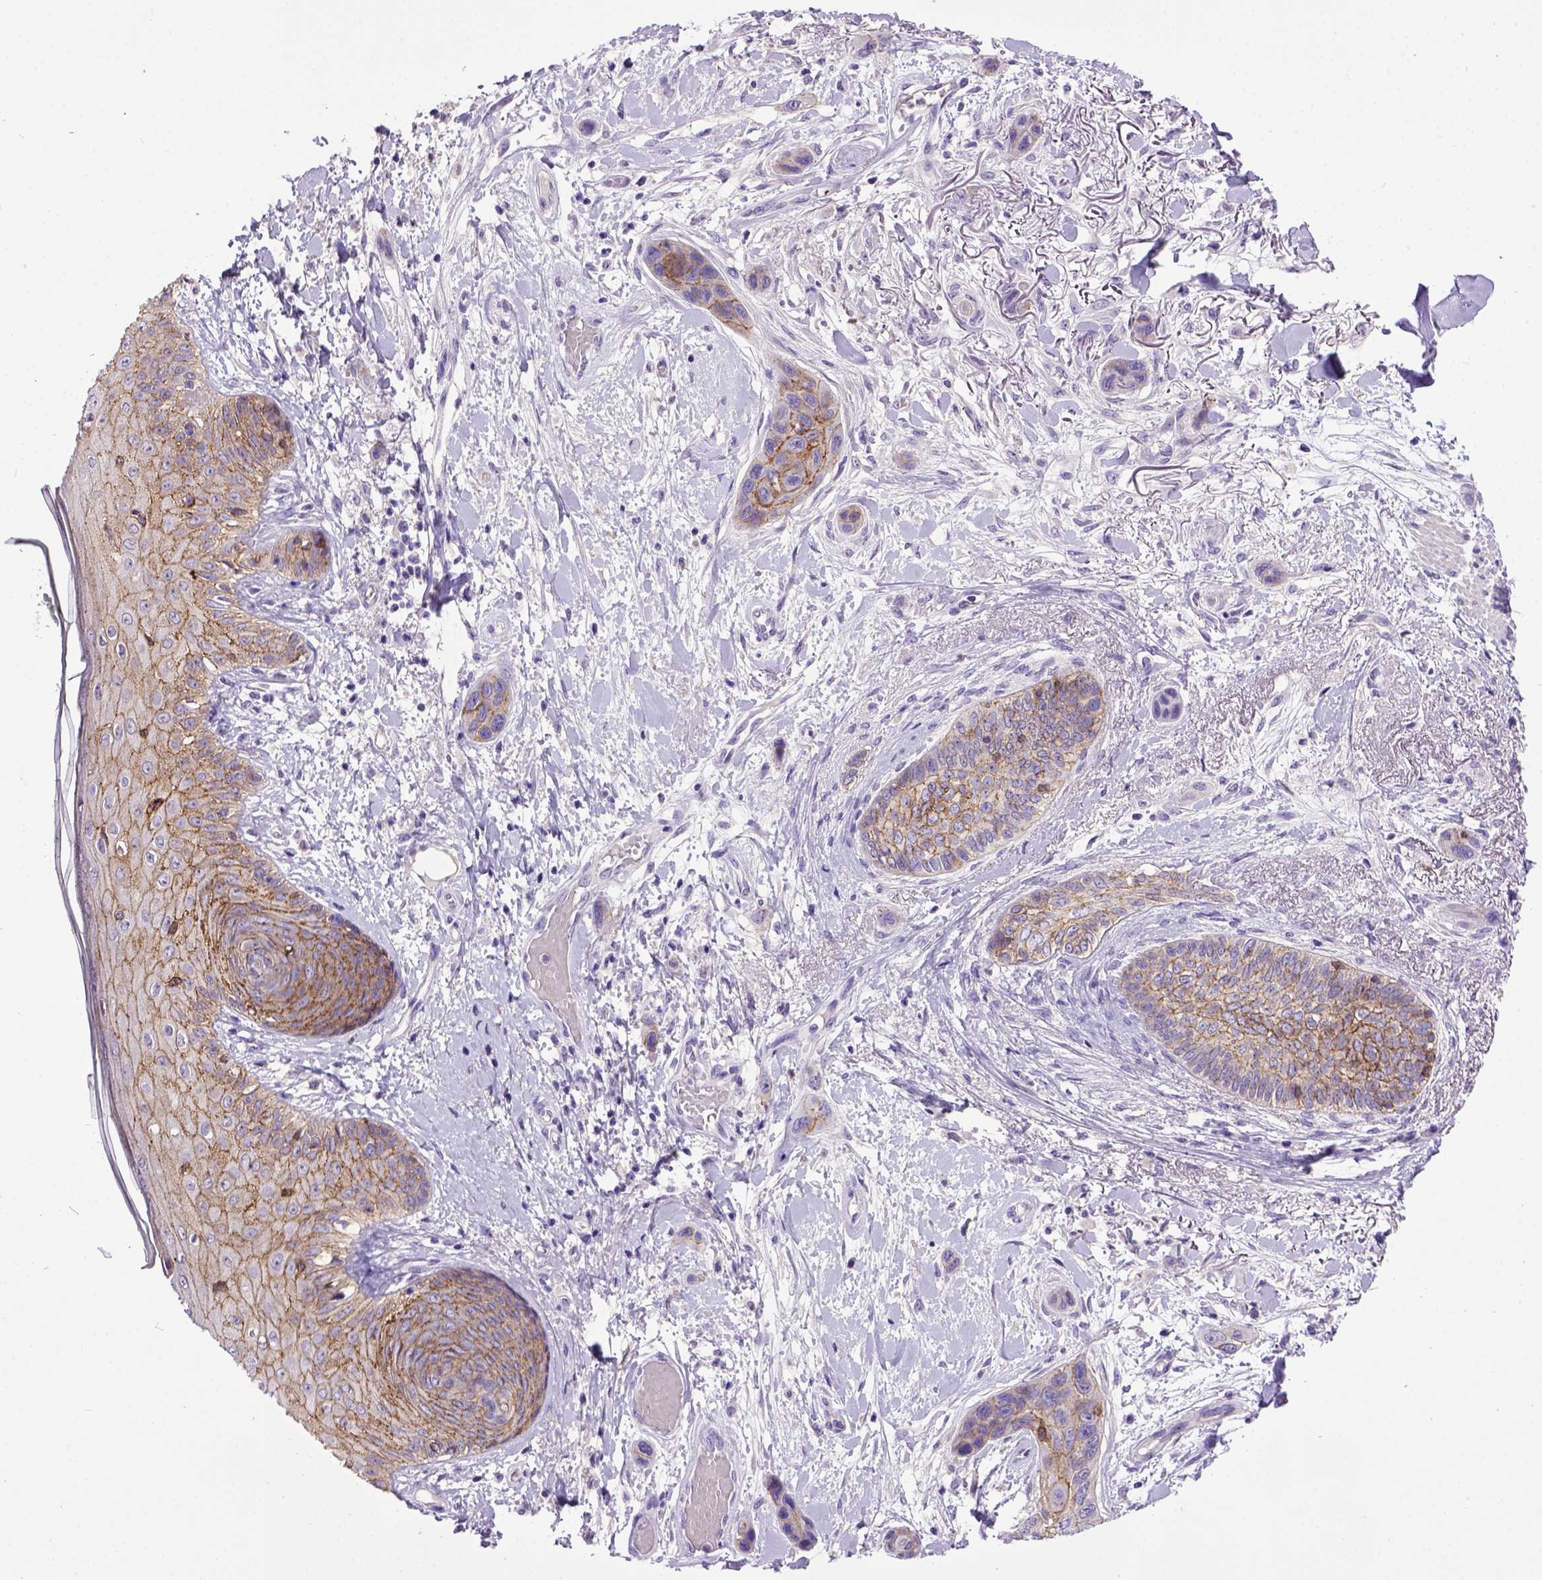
{"staining": {"intensity": "moderate", "quantity": ">75%", "location": "cytoplasmic/membranous"}, "tissue": "skin cancer", "cell_type": "Tumor cells", "image_type": "cancer", "snomed": [{"axis": "morphology", "description": "Squamous cell carcinoma, NOS"}, {"axis": "topography", "description": "Skin"}], "caption": "About >75% of tumor cells in skin squamous cell carcinoma show moderate cytoplasmic/membranous protein positivity as visualized by brown immunohistochemical staining.", "gene": "CDH1", "patient": {"sex": "male", "age": 79}}